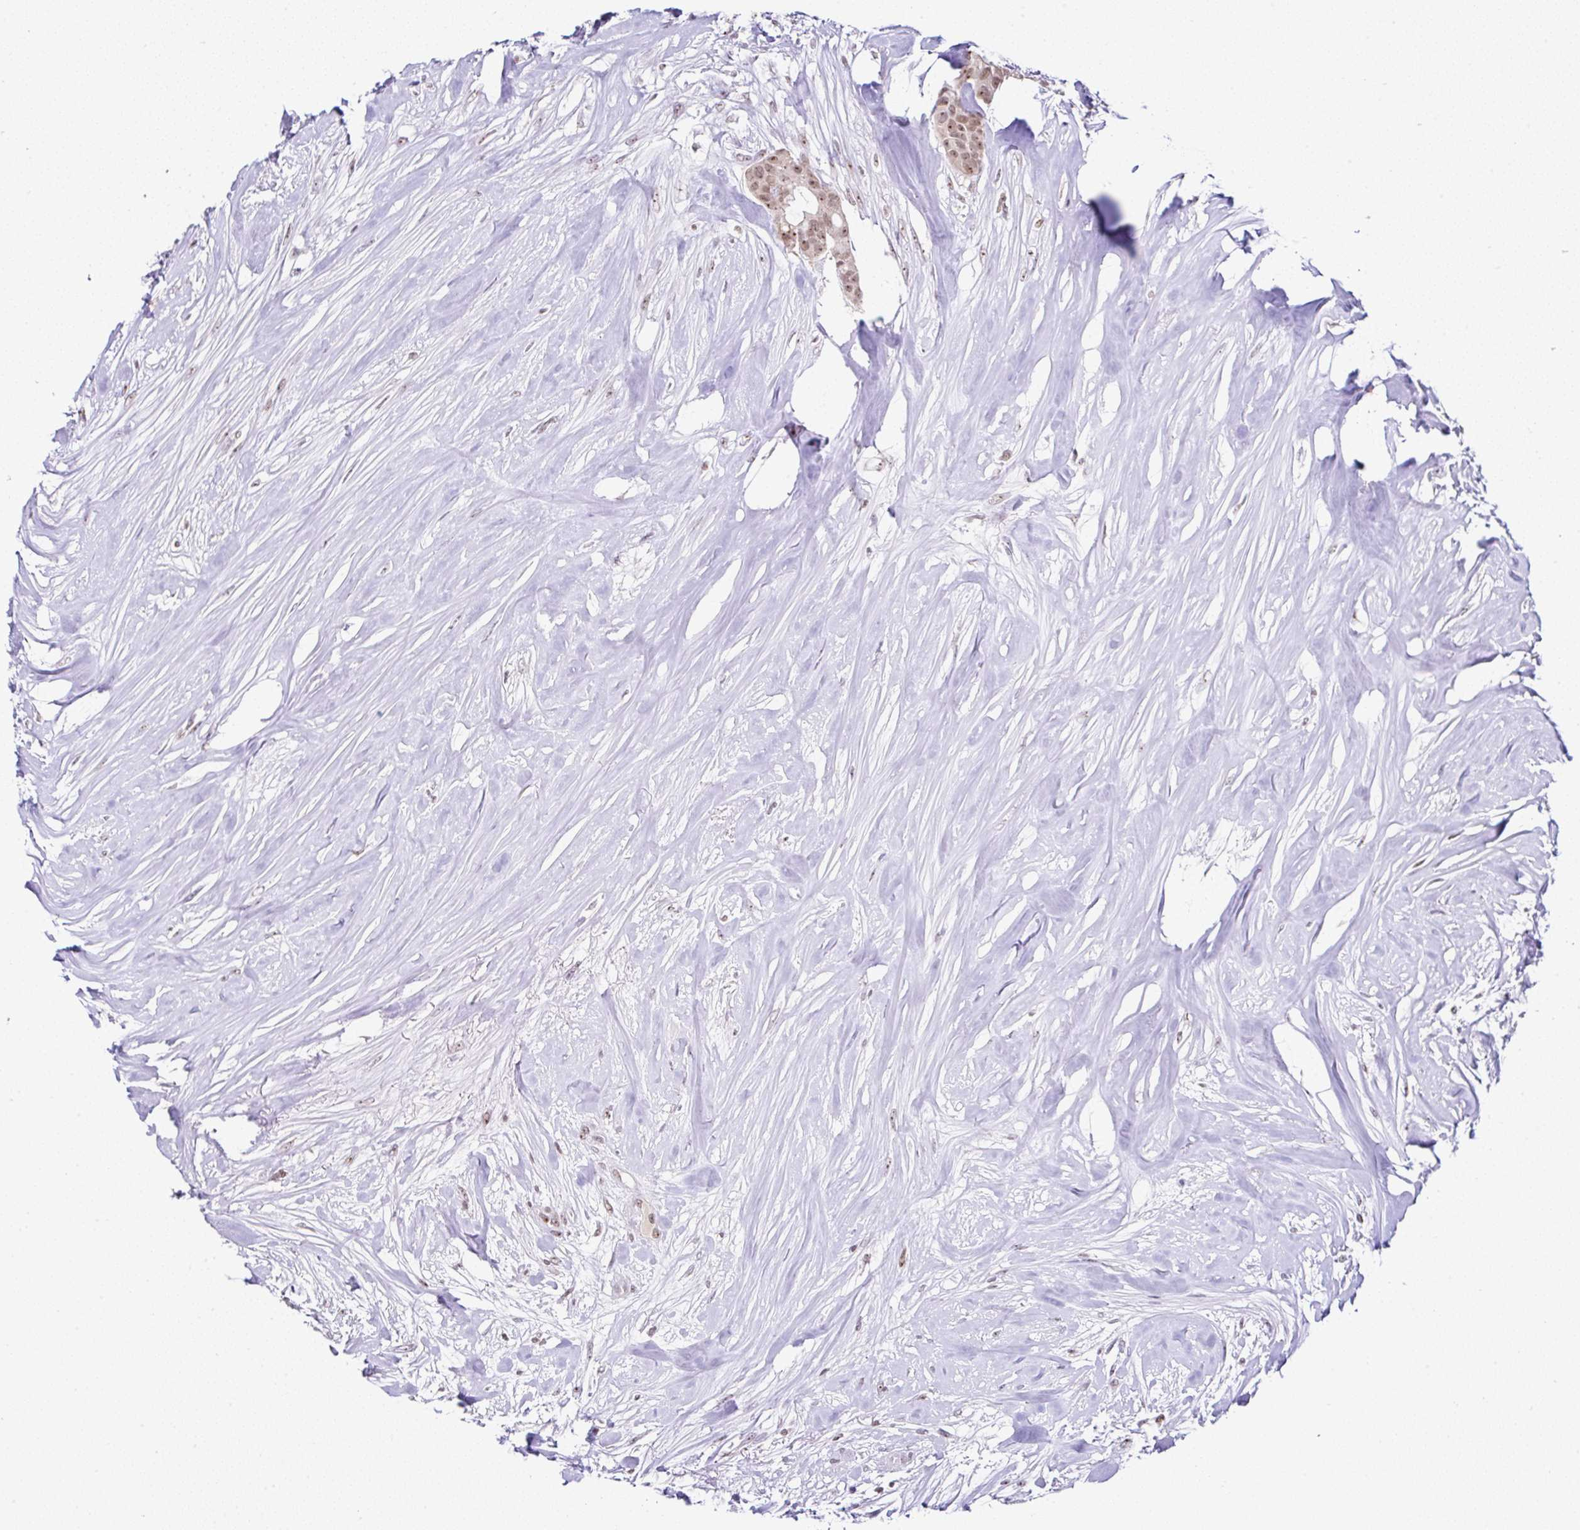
{"staining": {"intensity": "moderate", "quantity": ">75%", "location": "nuclear"}, "tissue": "breast cancer", "cell_type": "Tumor cells", "image_type": "cancer", "snomed": [{"axis": "morphology", "description": "Duct carcinoma"}, {"axis": "topography", "description": "Breast"}], "caption": "Immunohistochemistry histopathology image of neoplastic tissue: breast cancer (infiltrating ductal carcinoma) stained using immunohistochemistry displays medium levels of moderate protein expression localized specifically in the nuclear of tumor cells, appearing as a nuclear brown color.", "gene": "PTPN2", "patient": {"sex": "female", "age": 84}}